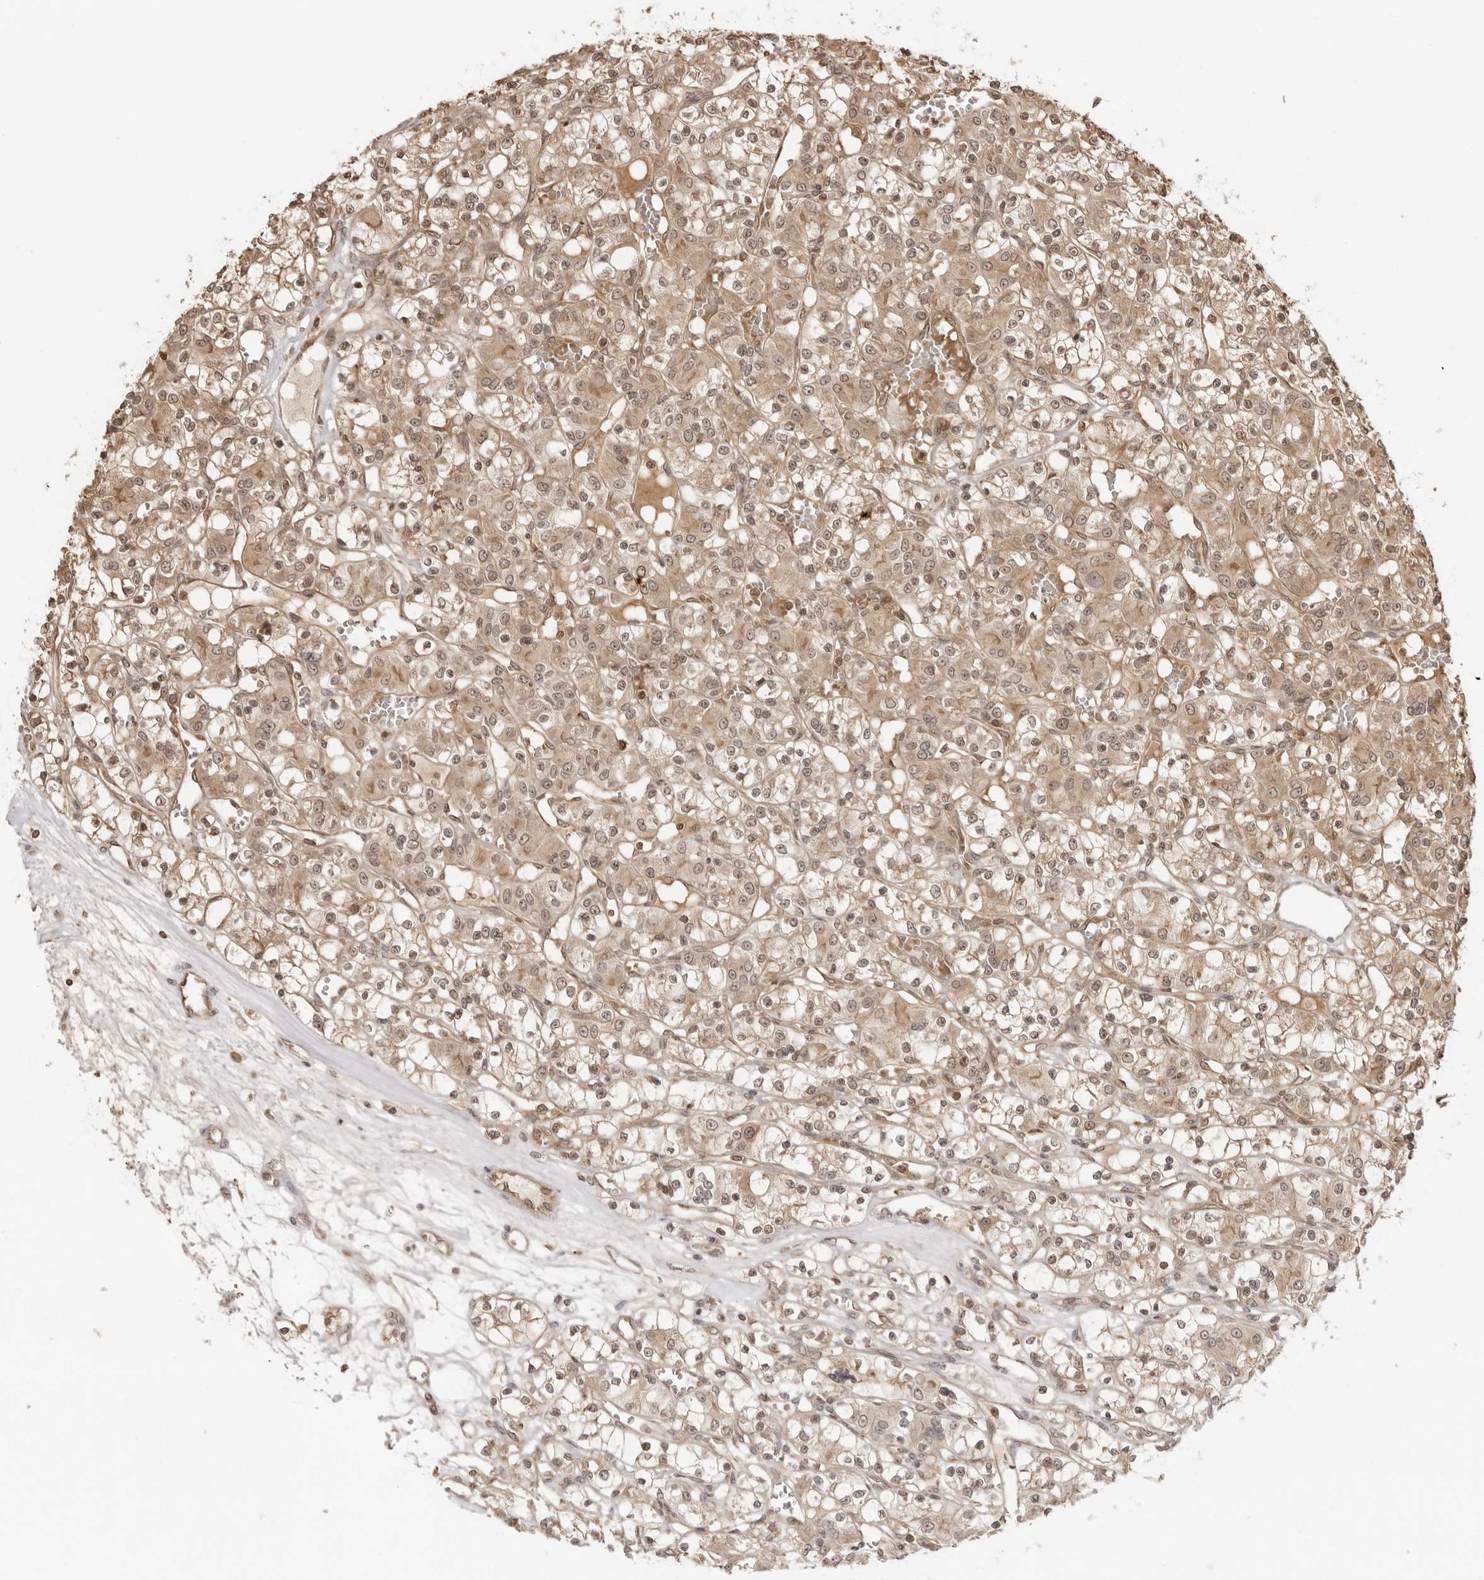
{"staining": {"intensity": "moderate", "quantity": ">75%", "location": "cytoplasmic/membranous,nuclear"}, "tissue": "renal cancer", "cell_type": "Tumor cells", "image_type": "cancer", "snomed": [{"axis": "morphology", "description": "Adenocarcinoma, NOS"}, {"axis": "topography", "description": "Kidney"}], "caption": "The immunohistochemical stain shows moderate cytoplasmic/membranous and nuclear expression in tumor cells of adenocarcinoma (renal) tissue.", "gene": "IKBKE", "patient": {"sex": "female", "age": 59}}